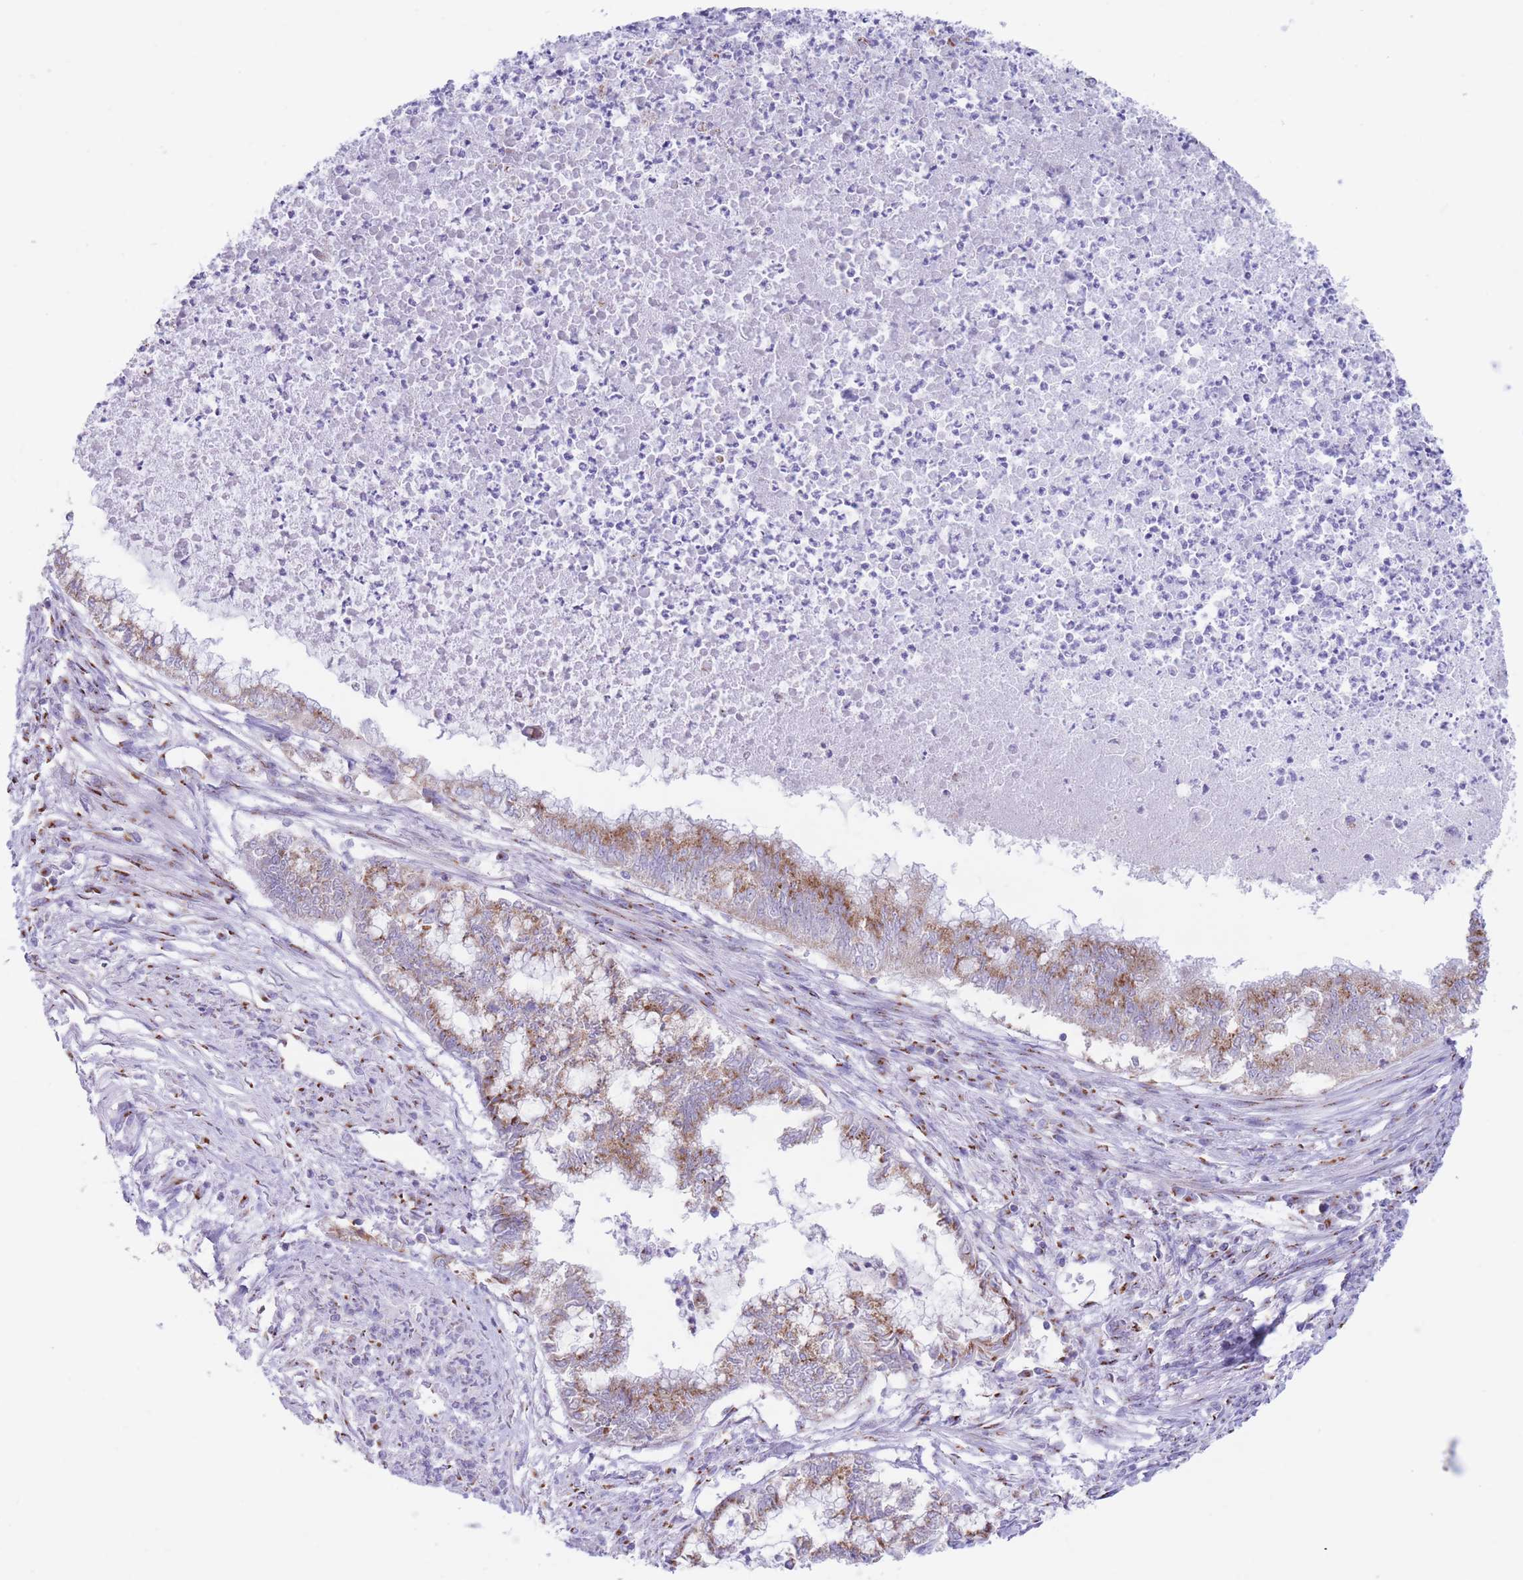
{"staining": {"intensity": "moderate", "quantity": ">75%", "location": "cytoplasmic/membranous"}, "tissue": "endometrial cancer", "cell_type": "Tumor cells", "image_type": "cancer", "snomed": [{"axis": "morphology", "description": "Adenocarcinoma, NOS"}, {"axis": "topography", "description": "Endometrium"}], "caption": "This is an image of IHC staining of endometrial cancer (adenocarcinoma), which shows moderate expression in the cytoplasmic/membranous of tumor cells.", "gene": "MPND", "patient": {"sex": "female", "age": 79}}